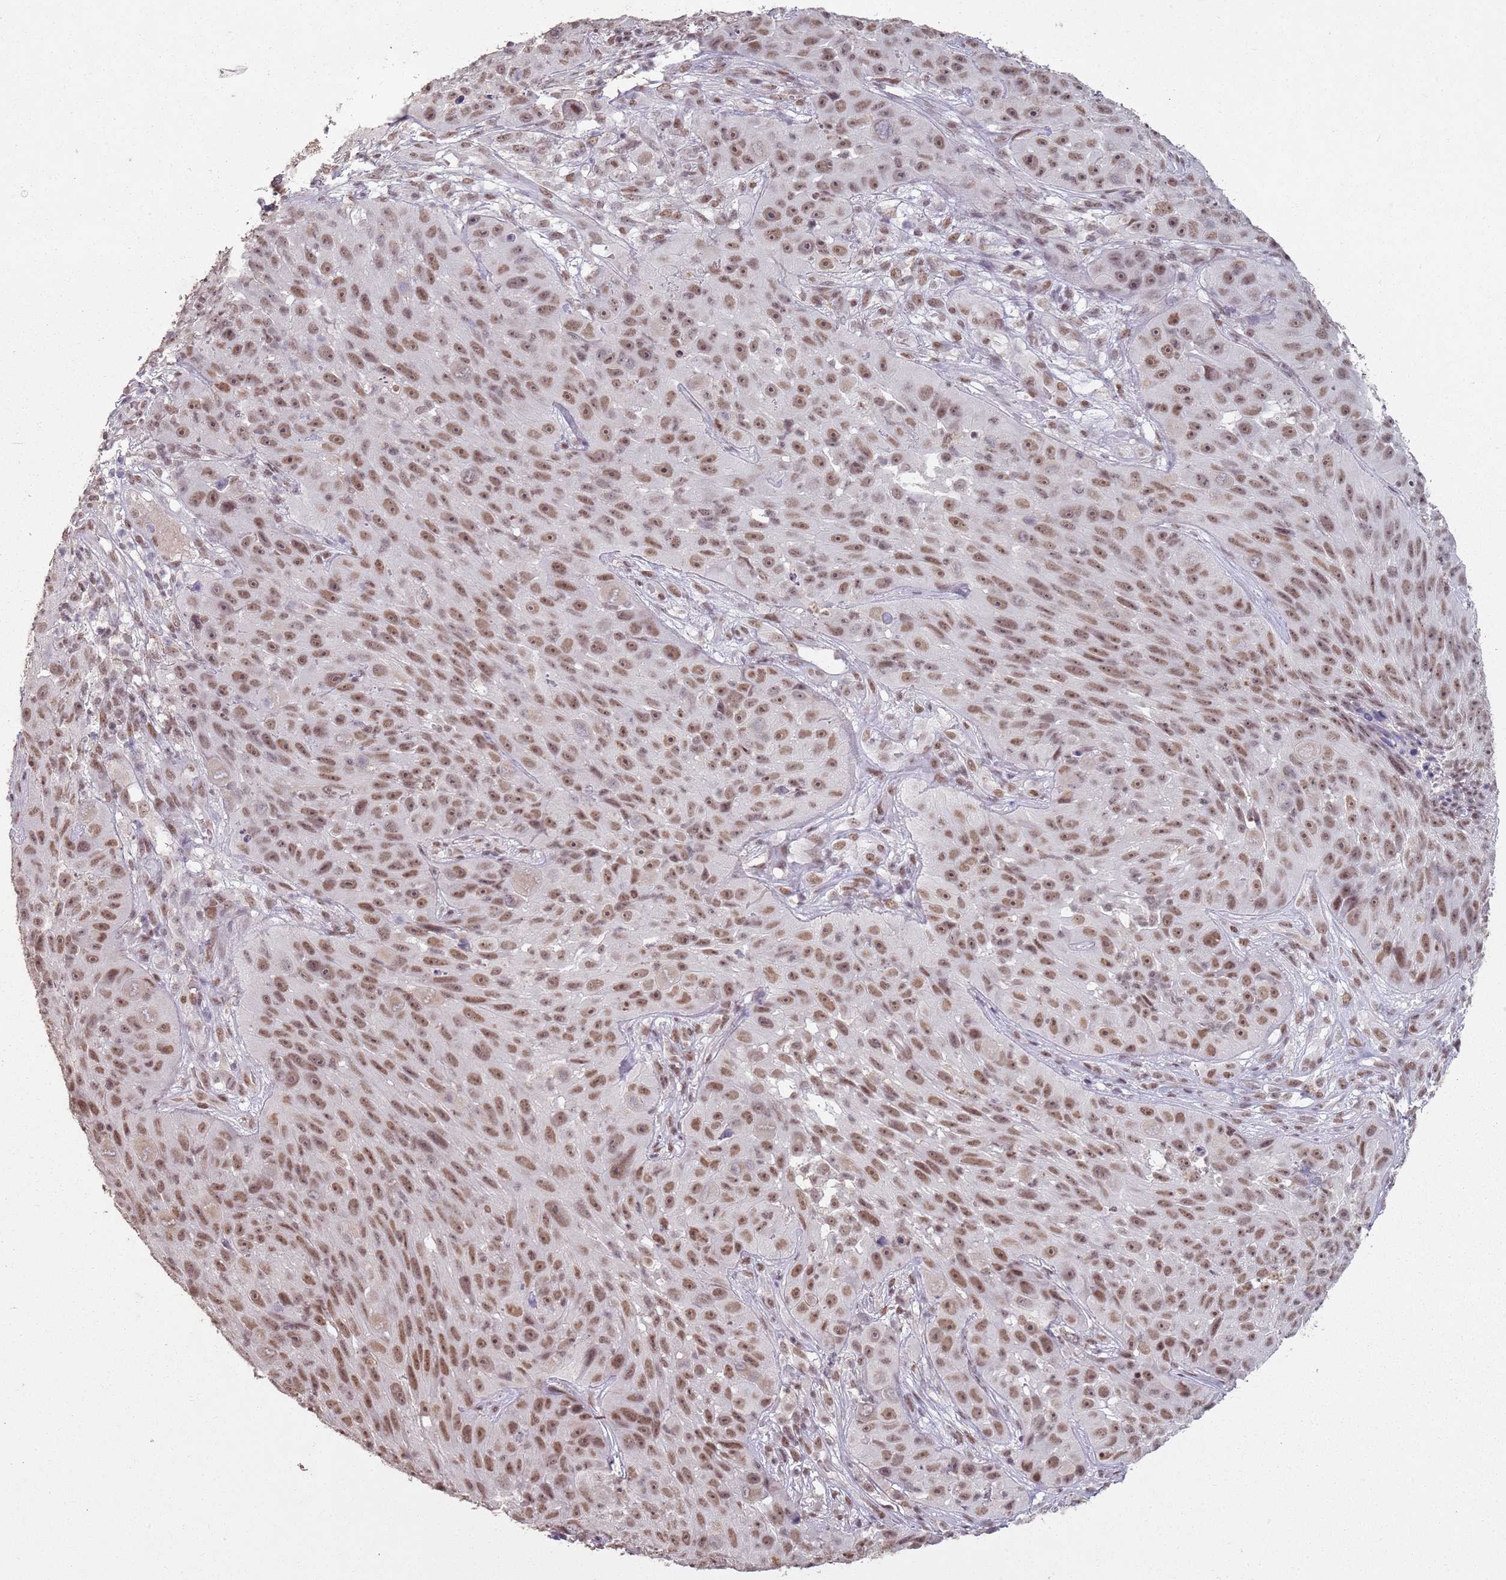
{"staining": {"intensity": "moderate", "quantity": ">75%", "location": "nuclear"}, "tissue": "skin cancer", "cell_type": "Tumor cells", "image_type": "cancer", "snomed": [{"axis": "morphology", "description": "Squamous cell carcinoma, NOS"}, {"axis": "topography", "description": "Skin"}], "caption": "An IHC histopathology image of tumor tissue is shown. Protein staining in brown shows moderate nuclear positivity in squamous cell carcinoma (skin) within tumor cells.", "gene": "ARL14EP", "patient": {"sex": "female", "age": 87}}